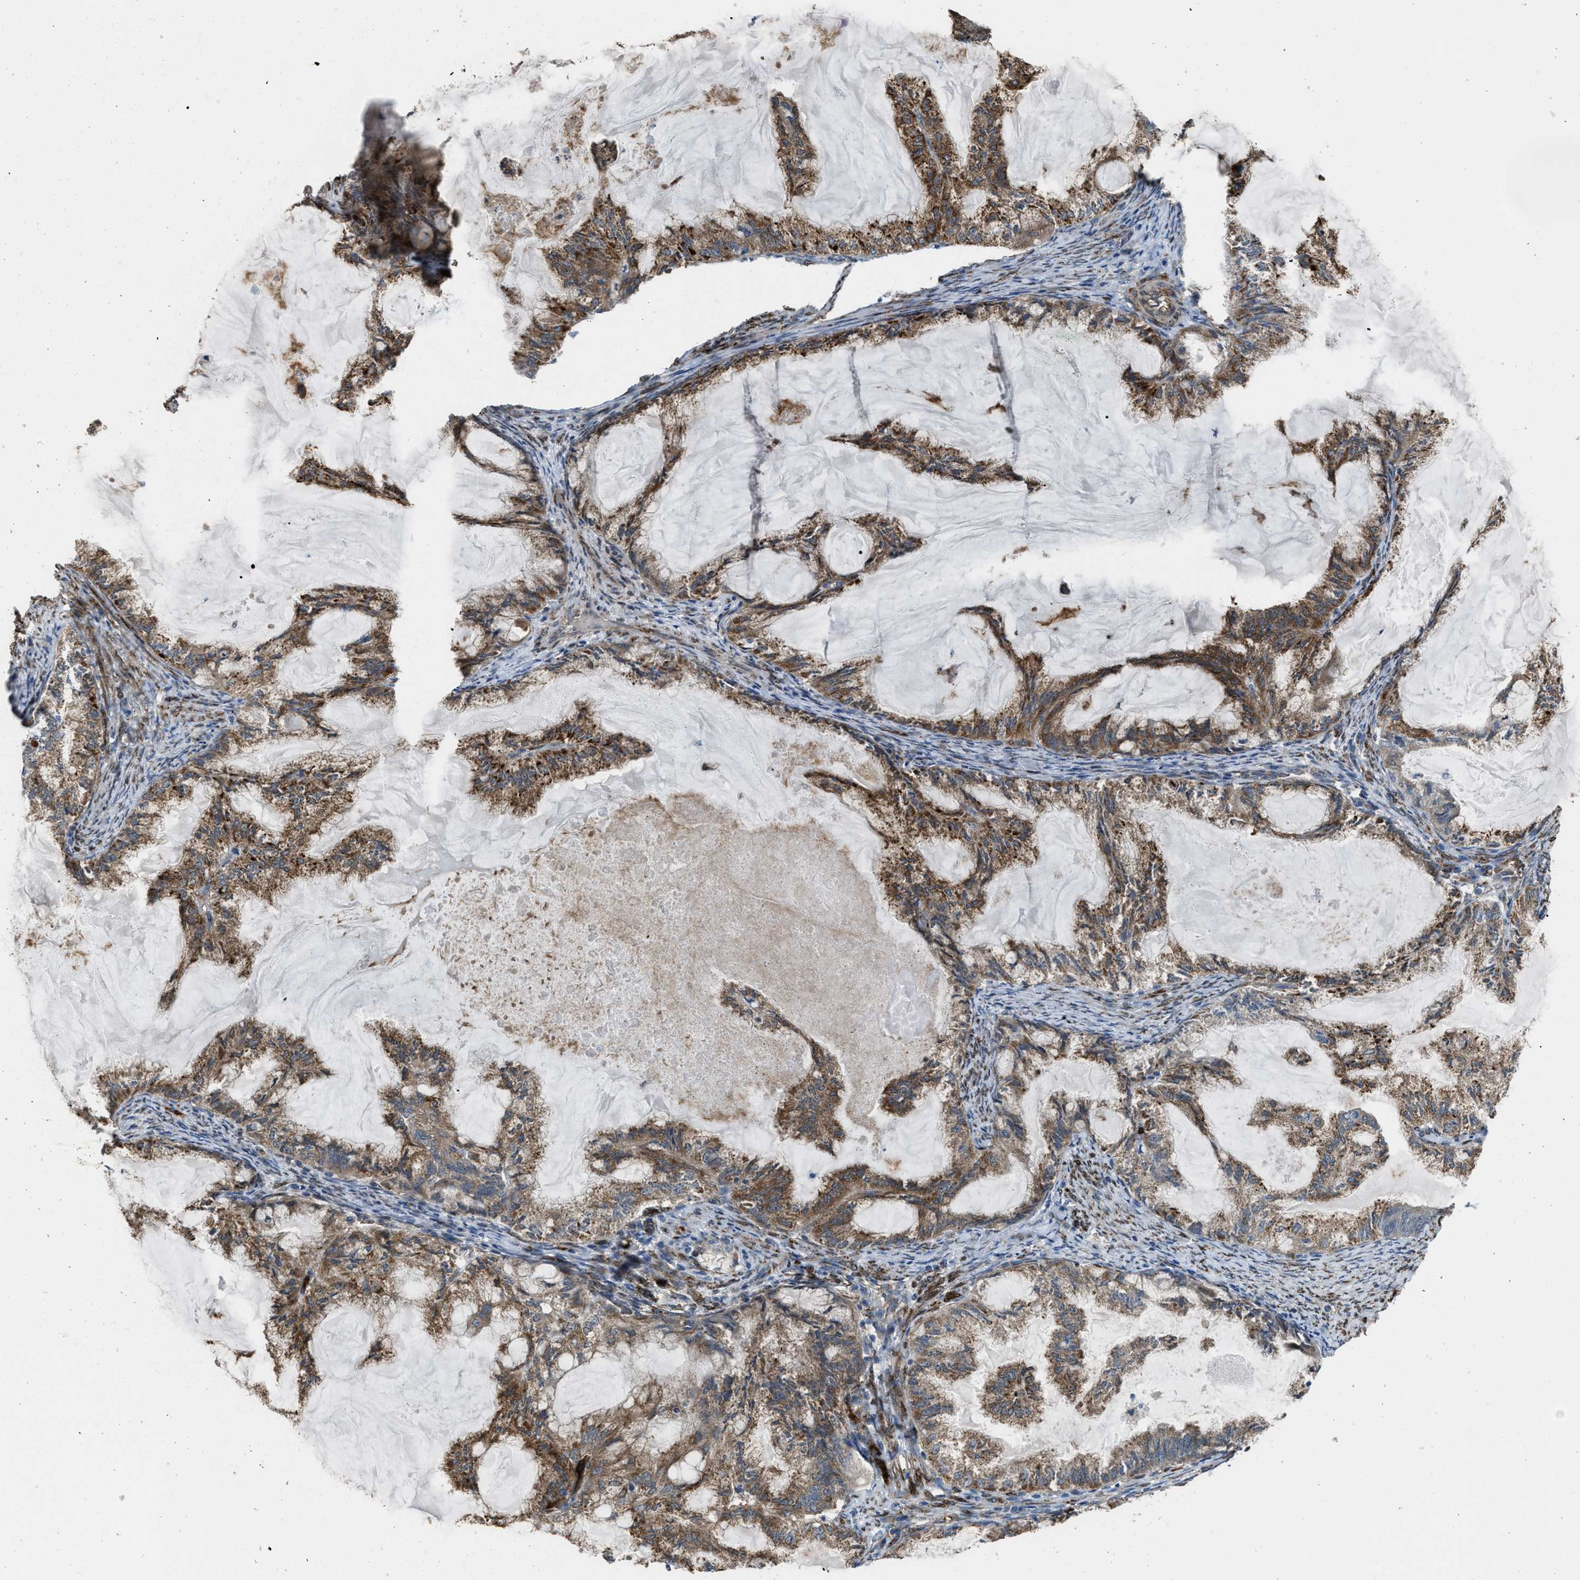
{"staining": {"intensity": "moderate", "quantity": ">75%", "location": "cytoplasmic/membranous"}, "tissue": "endometrial cancer", "cell_type": "Tumor cells", "image_type": "cancer", "snomed": [{"axis": "morphology", "description": "Adenocarcinoma, NOS"}, {"axis": "topography", "description": "Endometrium"}], "caption": "A brown stain labels moderate cytoplasmic/membranous expression of a protein in endometrial cancer (adenocarcinoma) tumor cells.", "gene": "SELENOM", "patient": {"sex": "female", "age": 86}}